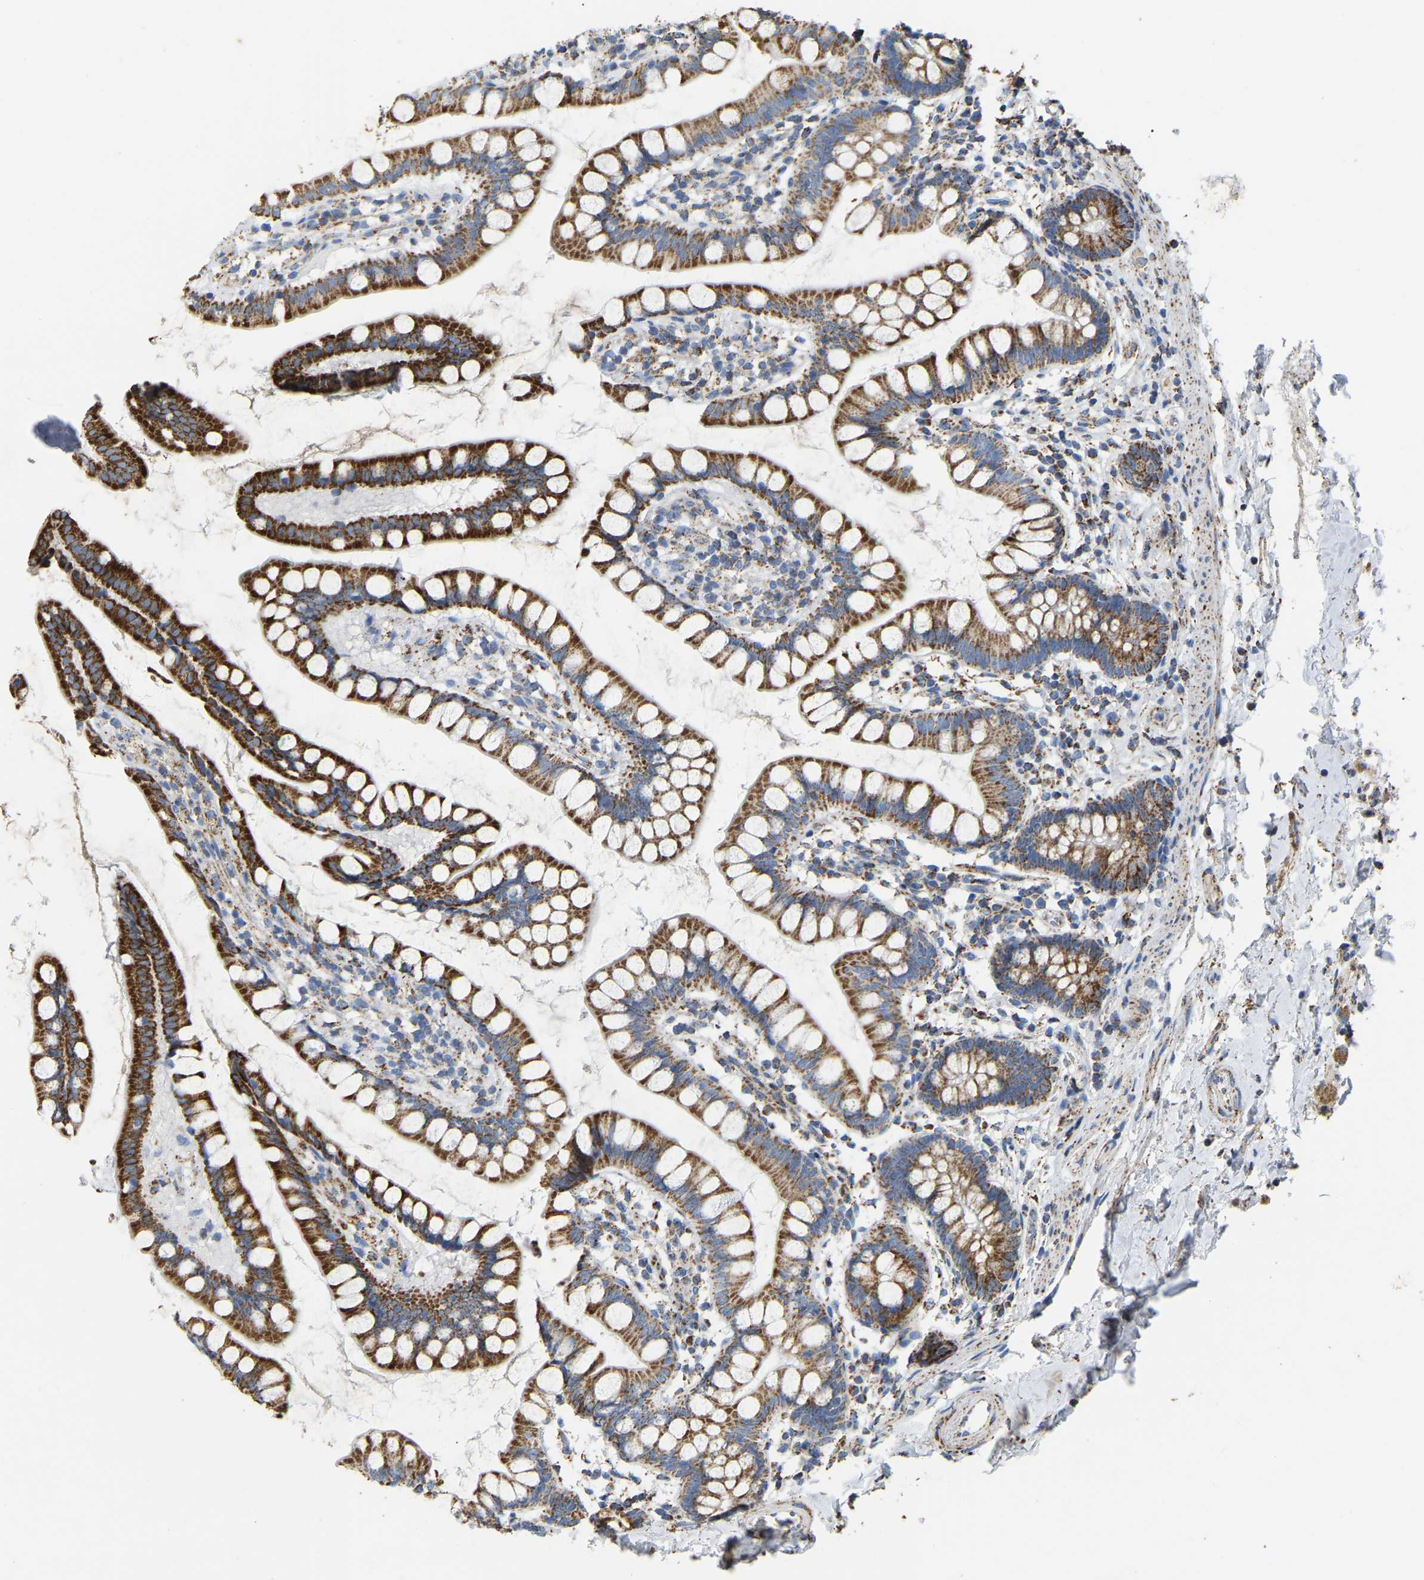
{"staining": {"intensity": "strong", "quantity": ">75%", "location": "cytoplasmic/membranous"}, "tissue": "small intestine", "cell_type": "Glandular cells", "image_type": "normal", "snomed": [{"axis": "morphology", "description": "Normal tissue, NOS"}, {"axis": "topography", "description": "Small intestine"}], "caption": "The image shows staining of unremarkable small intestine, revealing strong cytoplasmic/membranous protein positivity (brown color) within glandular cells.", "gene": "HIBADH", "patient": {"sex": "female", "age": 84}}